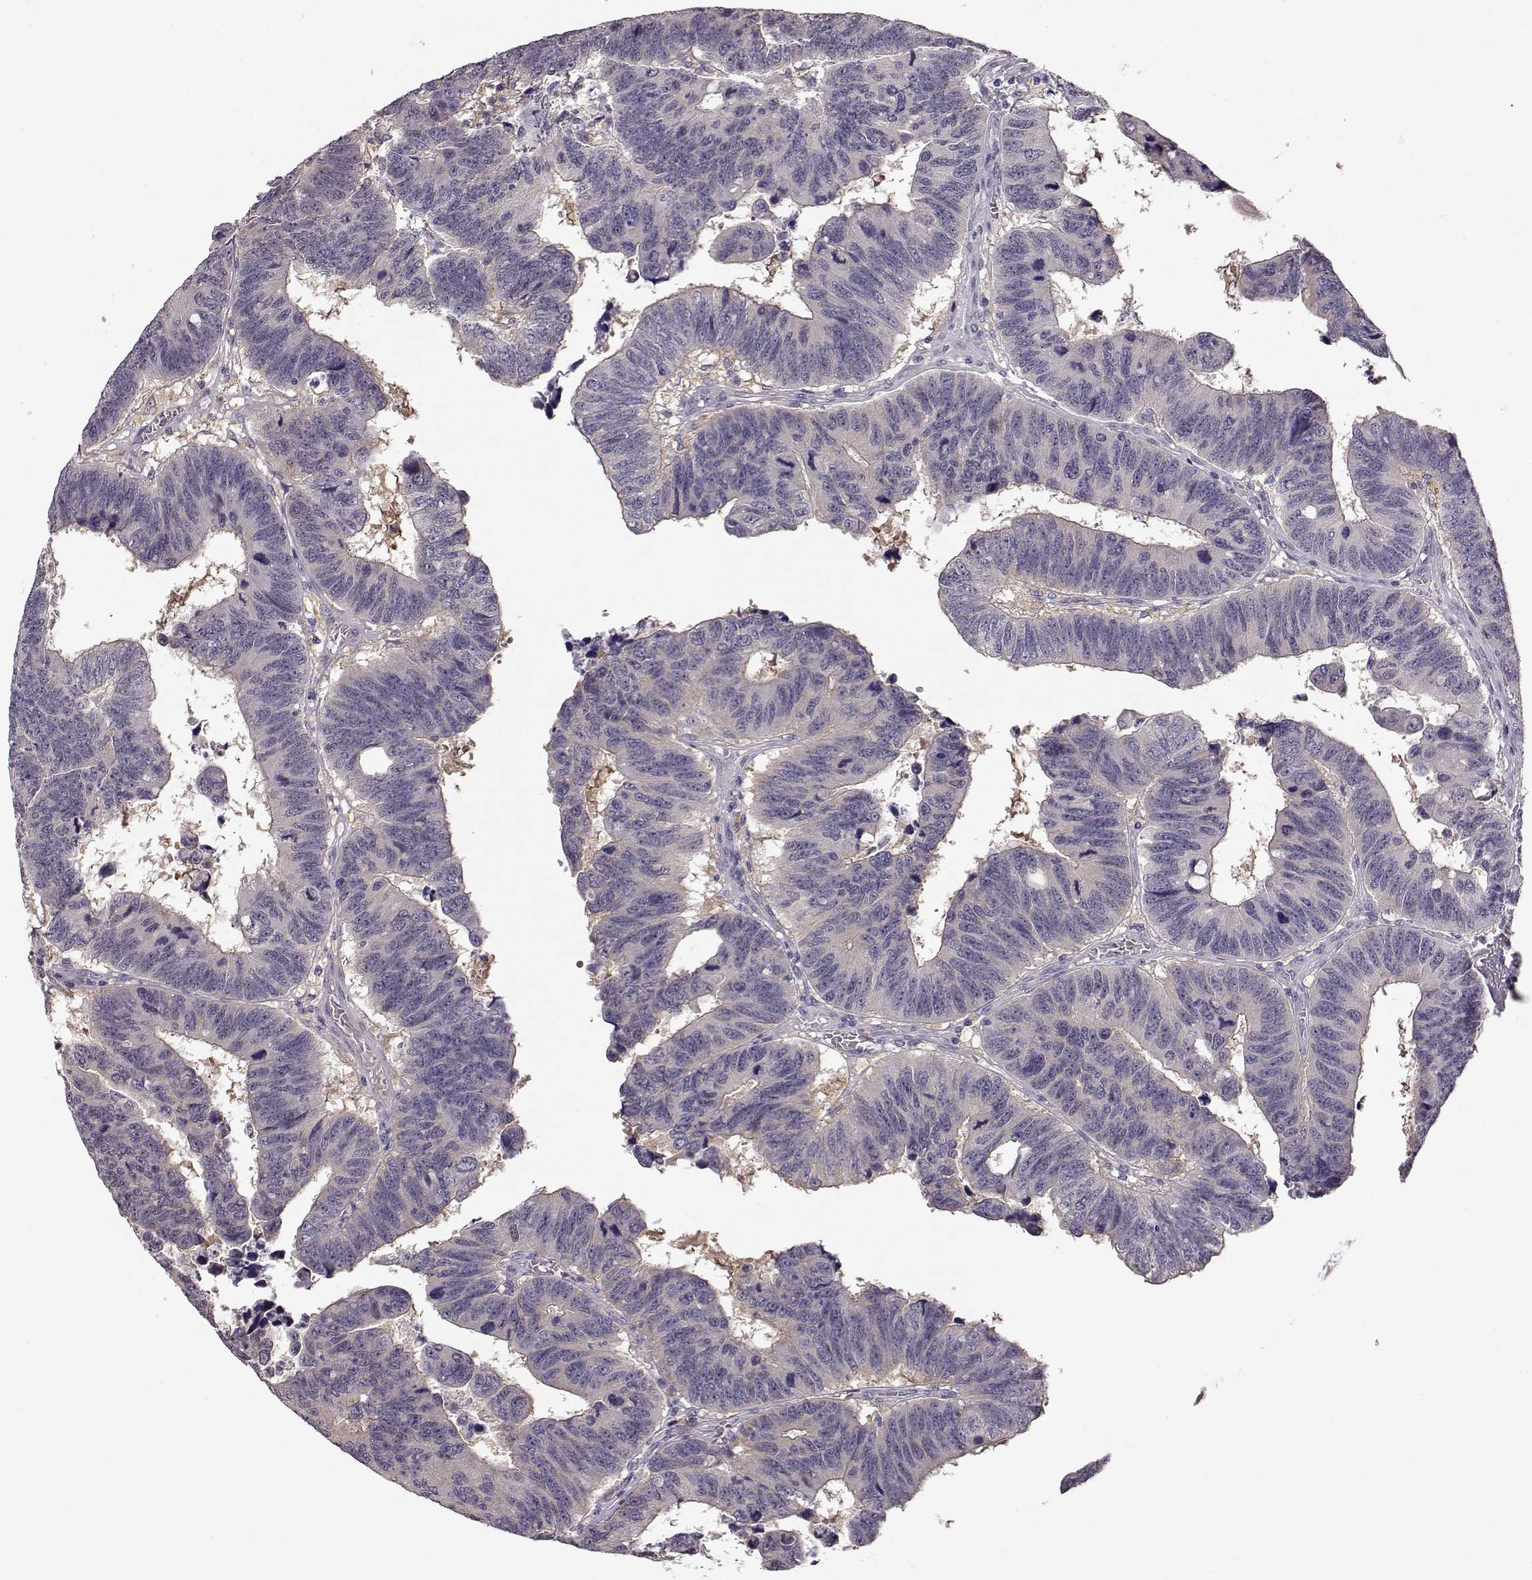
{"staining": {"intensity": "negative", "quantity": "none", "location": "none"}, "tissue": "colorectal cancer", "cell_type": "Tumor cells", "image_type": "cancer", "snomed": [{"axis": "morphology", "description": "Adenocarcinoma, NOS"}, {"axis": "topography", "description": "Appendix"}, {"axis": "topography", "description": "Colon"}, {"axis": "topography", "description": "Cecum"}, {"axis": "topography", "description": "Colon asc"}], "caption": "Photomicrograph shows no significant protein positivity in tumor cells of colorectal adenocarcinoma.", "gene": "GPR50", "patient": {"sex": "female", "age": 85}}